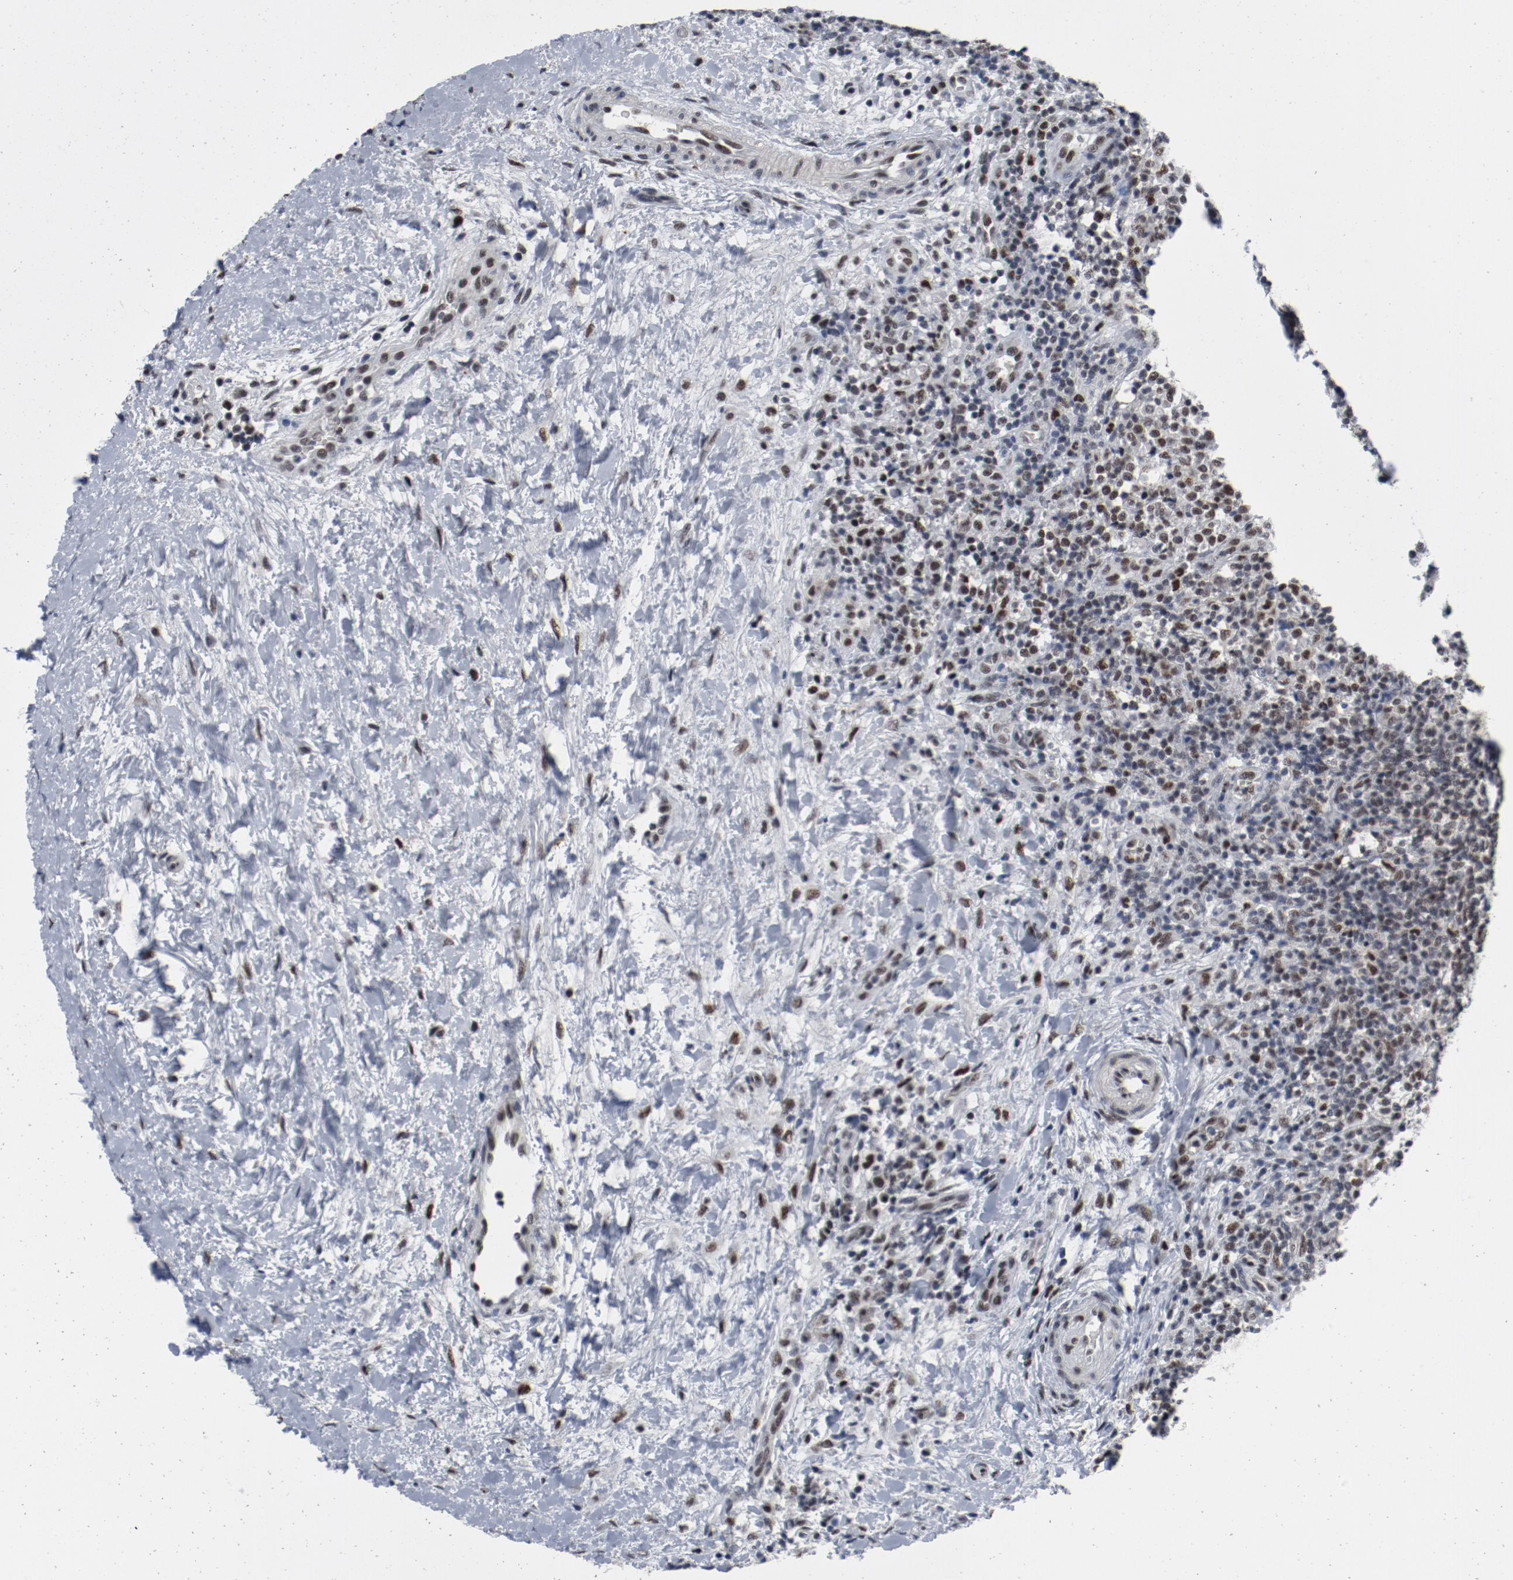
{"staining": {"intensity": "moderate", "quantity": ">75%", "location": "nuclear"}, "tissue": "lymphoma", "cell_type": "Tumor cells", "image_type": "cancer", "snomed": [{"axis": "morphology", "description": "Malignant lymphoma, non-Hodgkin's type, Low grade"}, {"axis": "topography", "description": "Lymph node"}], "caption": "Immunohistochemical staining of human low-grade malignant lymphoma, non-Hodgkin's type demonstrates medium levels of moderate nuclear protein staining in approximately >75% of tumor cells. Immunohistochemistry stains the protein in brown and the nuclei are stained blue.", "gene": "JMJD6", "patient": {"sex": "female", "age": 76}}